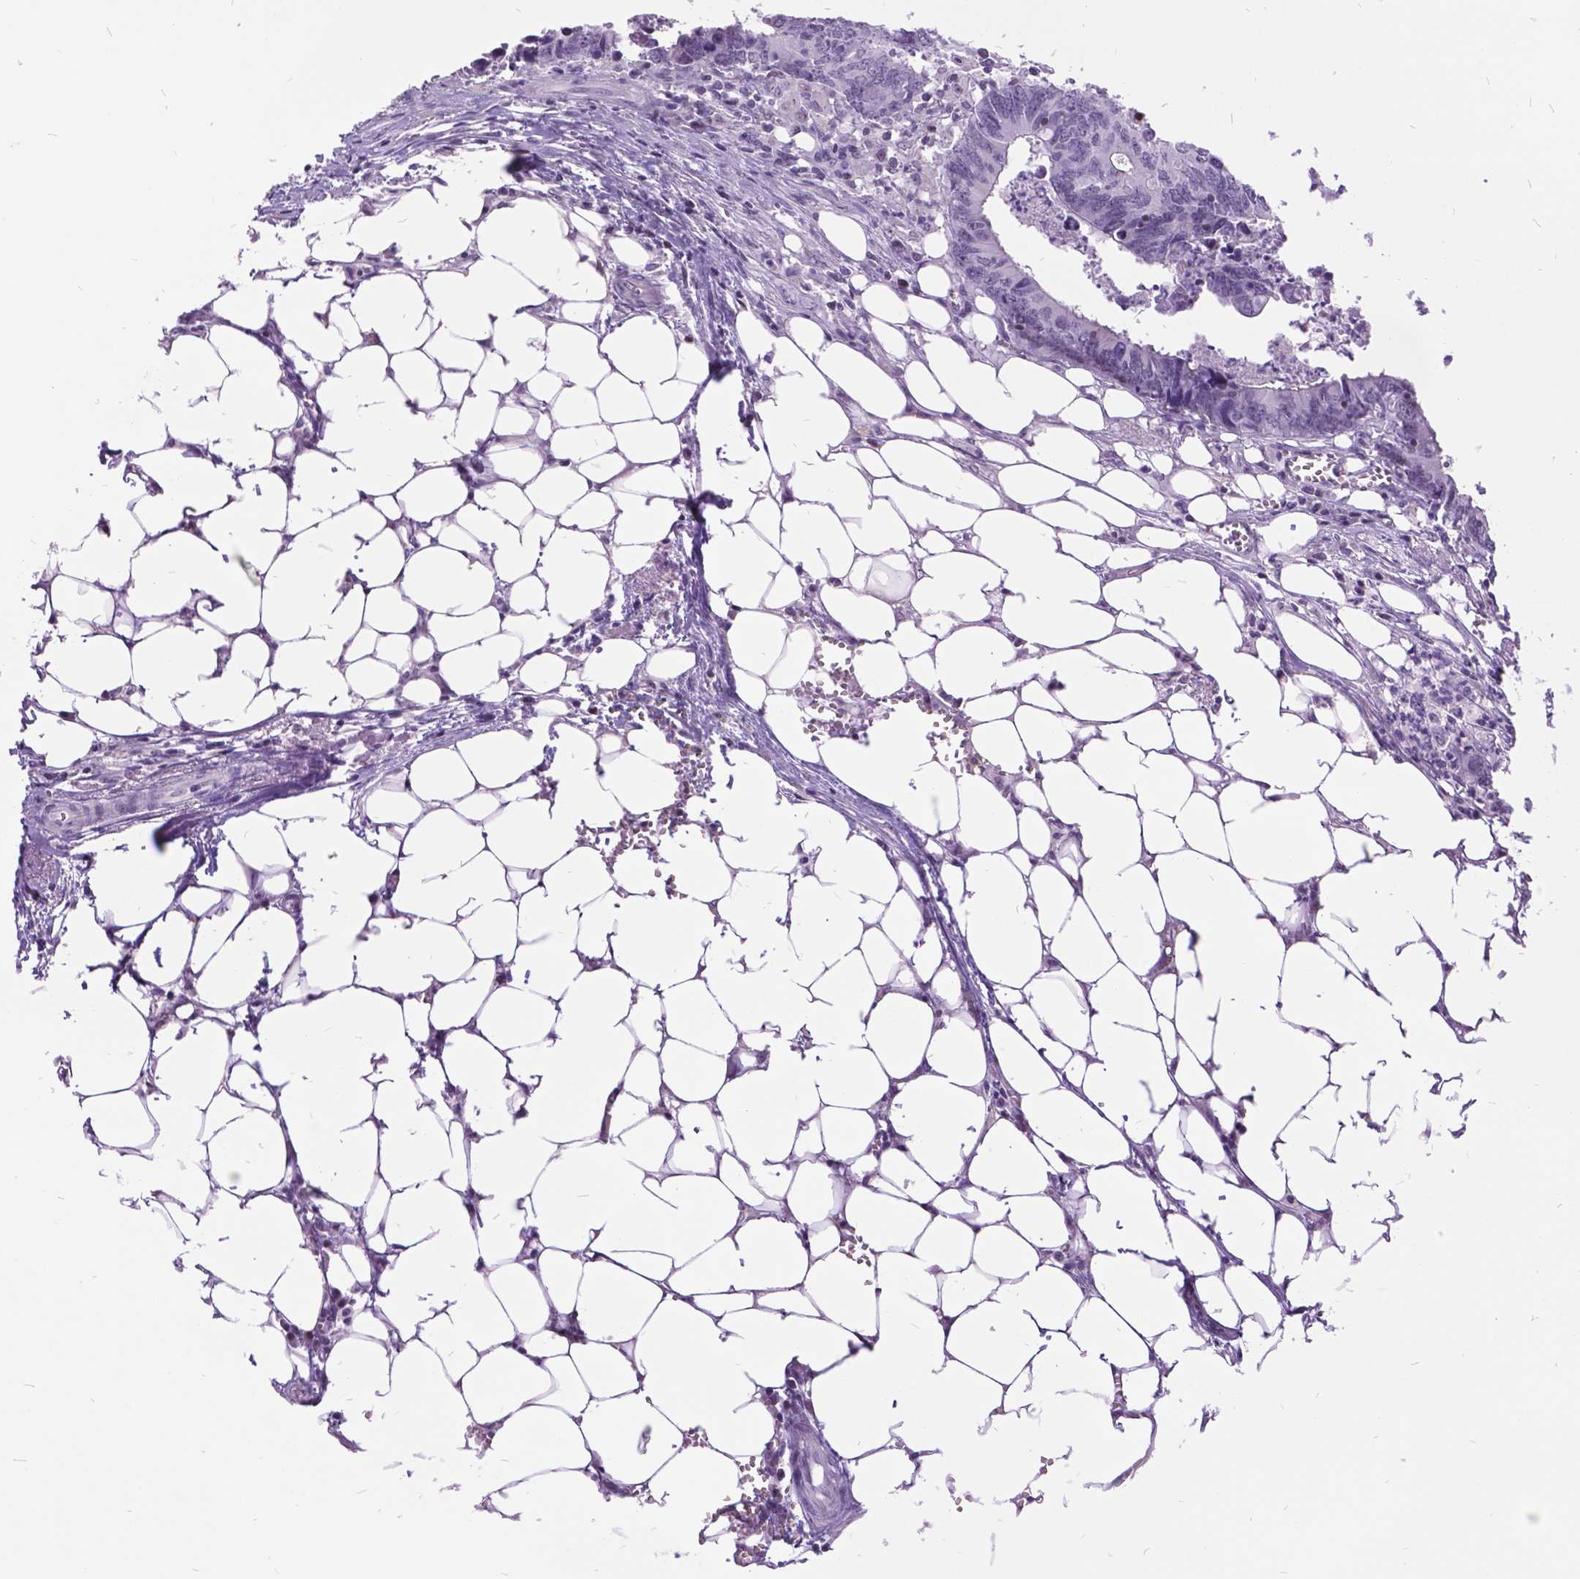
{"staining": {"intensity": "negative", "quantity": "none", "location": "none"}, "tissue": "colorectal cancer", "cell_type": "Tumor cells", "image_type": "cancer", "snomed": [{"axis": "morphology", "description": "Adenocarcinoma, NOS"}, {"axis": "topography", "description": "Colon"}], "caption": "High magnification brightfield microscopy of colorectal cancer stained with DAB (brown) and counterstained with hematoxylin (blue): tumor cells show no significant staining. (DAB IHC visualized using brightfield microscopy, high magnification).", "gene": "DPF3", "patient": {"sex": "female", "age": 82}}